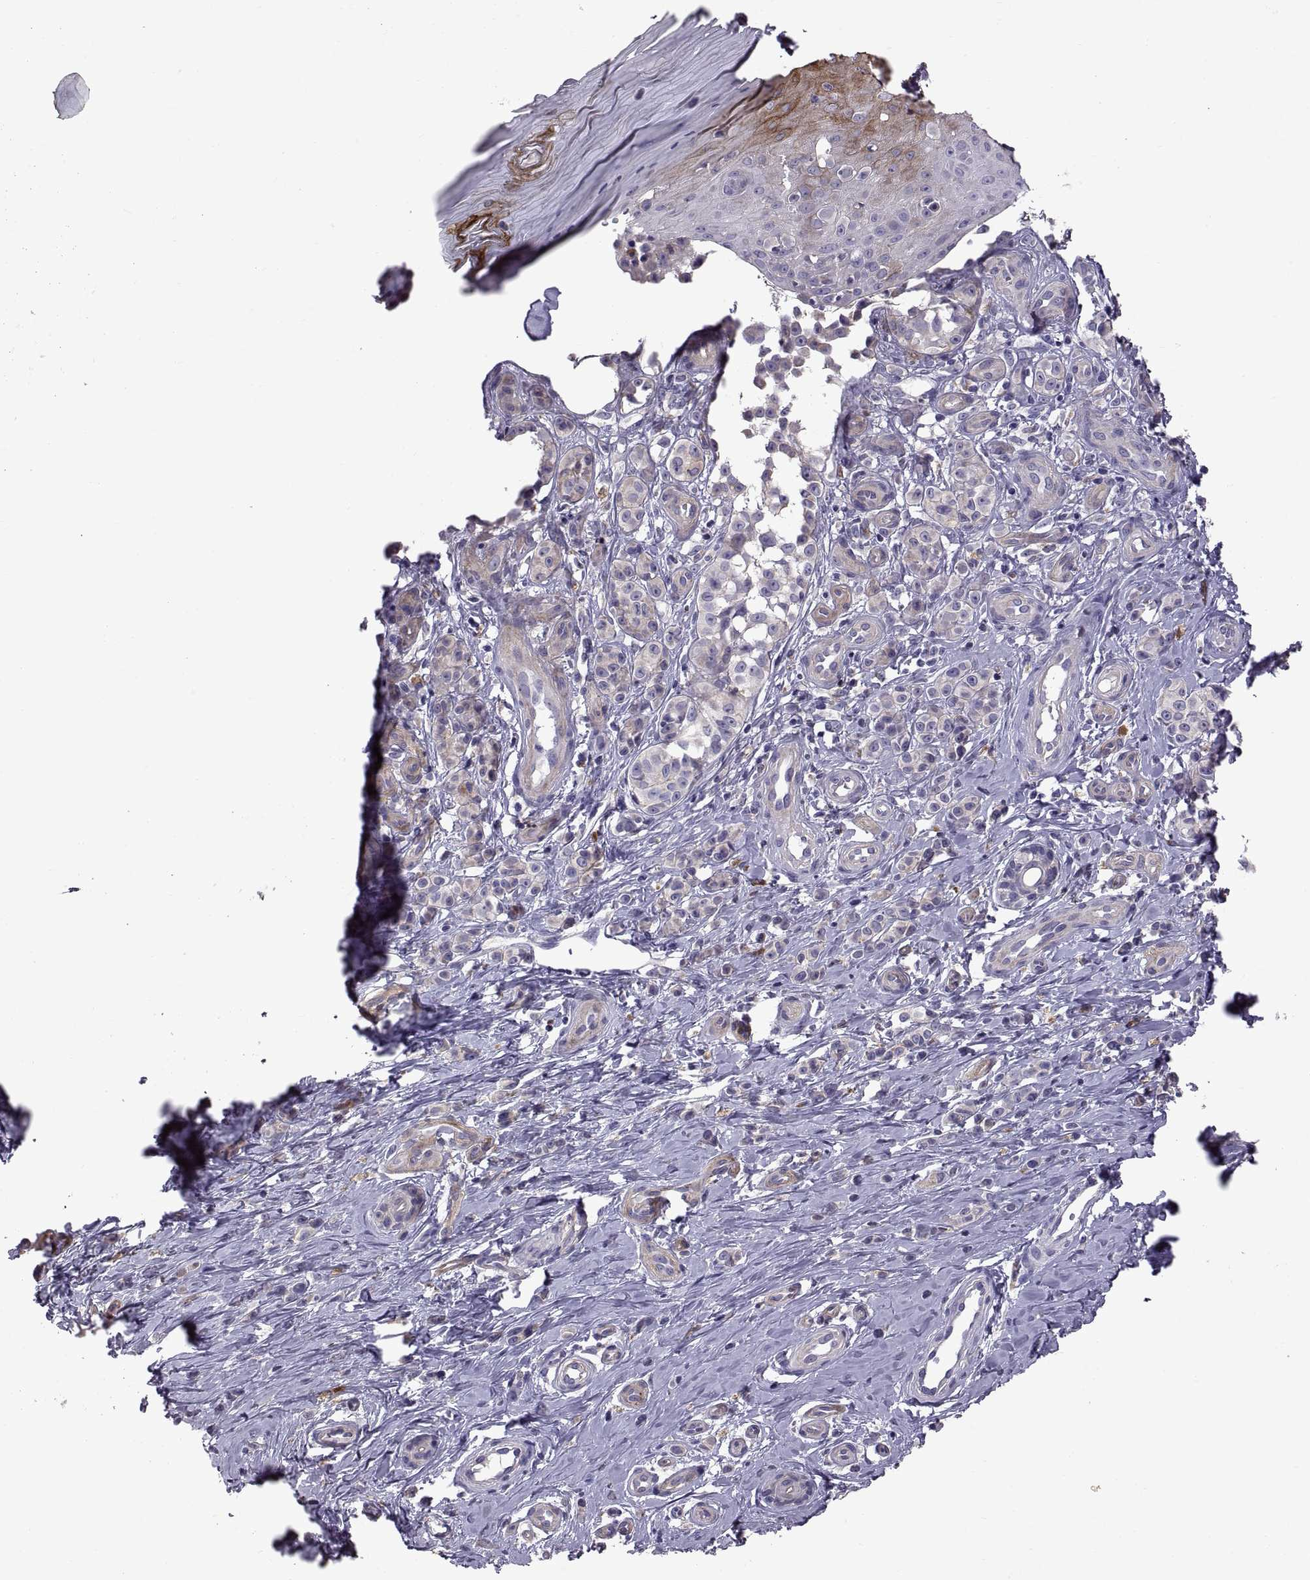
{"staining": {"intensity": "moderate", "quantity": "<25%", "location": "cytoplasmic/membranous"}, "tissue": "melanoma", "cell_type": "Tumor cells", "image_type": "cancer", "snomed": [{"axis": "morphology", "description": "Malignant melanoma, NOS"}, {"axis": "topography", "description": "Skin"}], "caption": "A histopathology image of human melanoma stained for a protein displays moderate cytoplasmic/membranous brown staining in tumor cells. (brown staining indicates protein expression, while blue staining denotes nuclei).", "gene": "ARSL", "patient": {"sex": "female", "age": 76}}